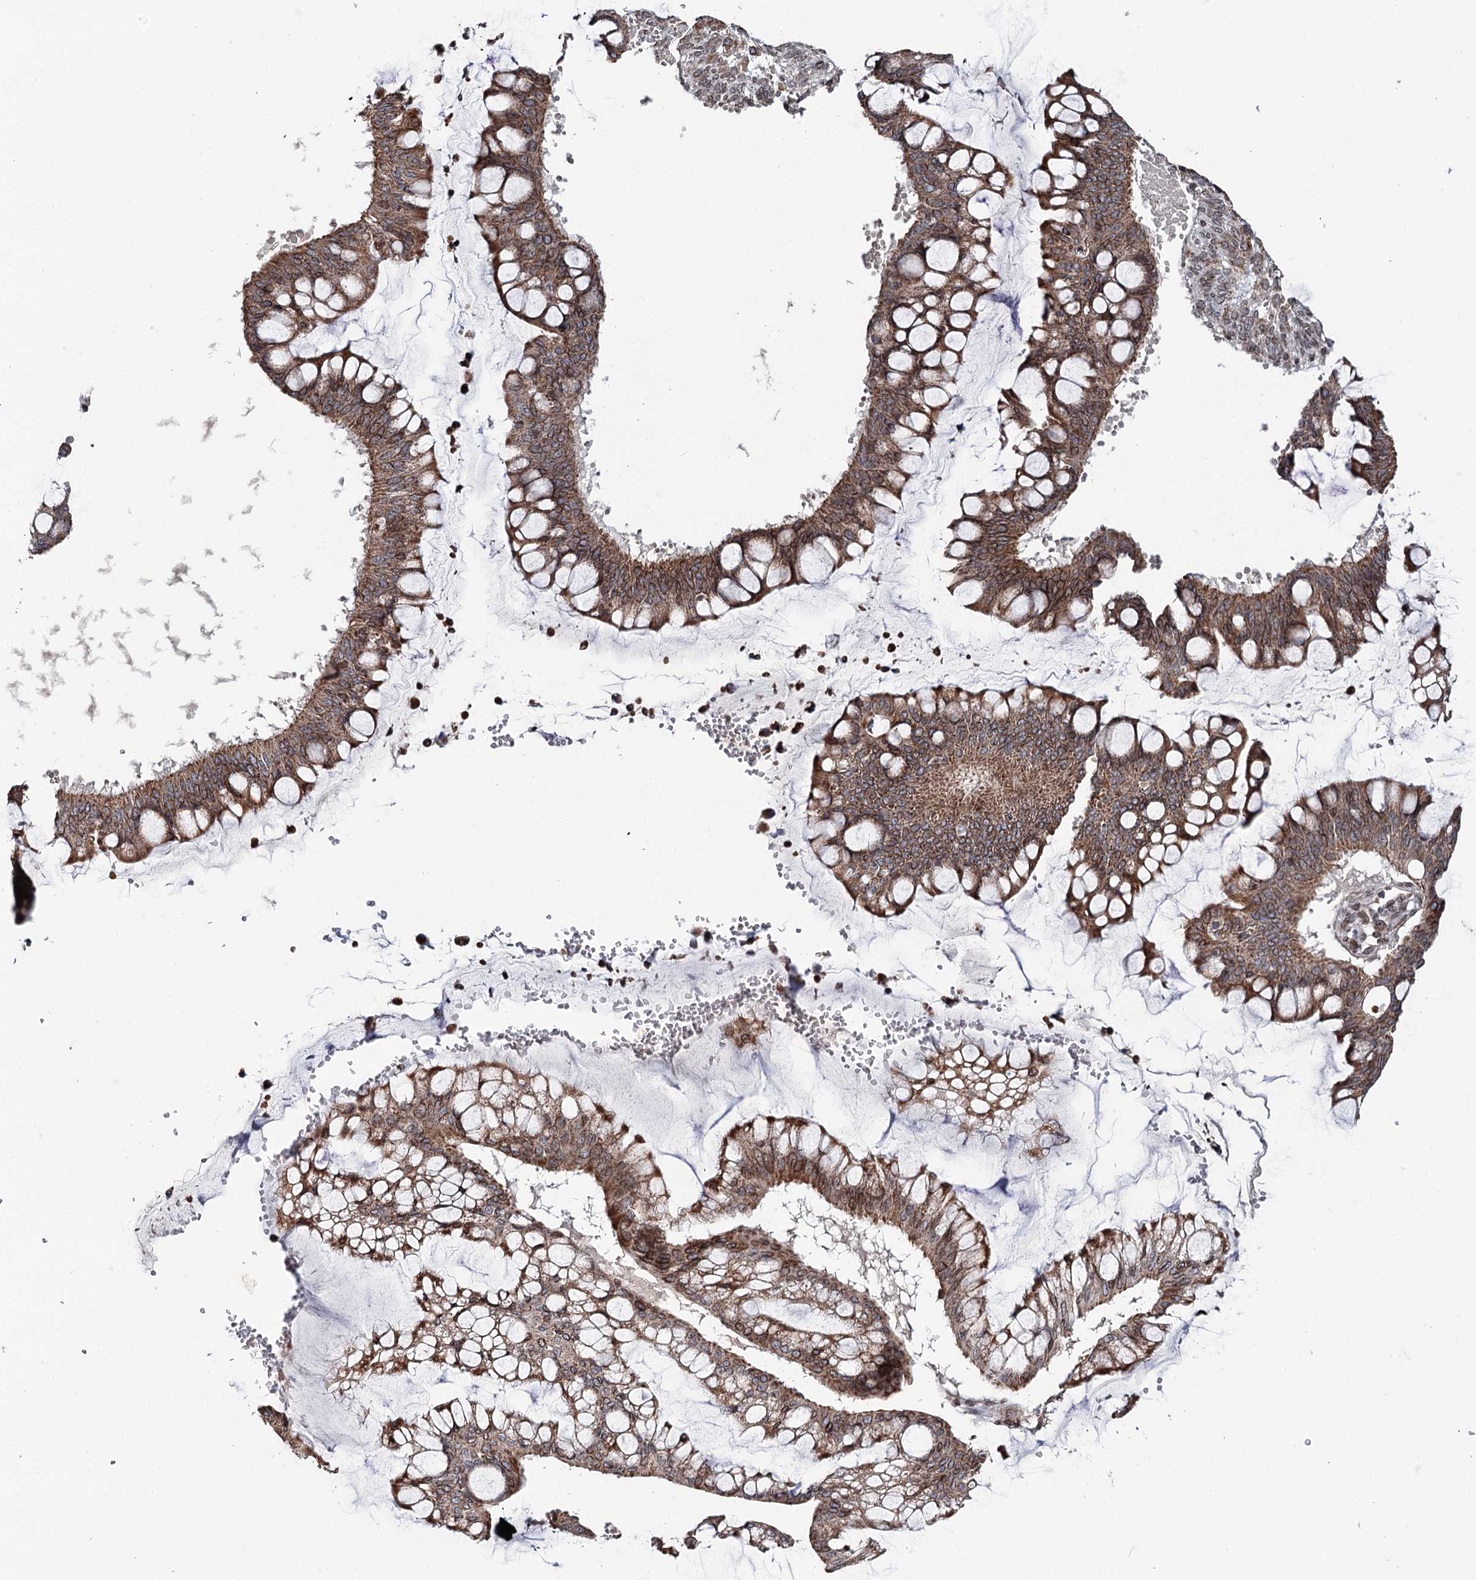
{"staining": {"intensity": "moderate", "quantity": ">75%", "location": "cytoplasmic/membranous"}, "tissue": "ovarian cancer", "cell_type": "Tumor cells", "image_type": "cancer", "snomed": [{"axis": "morphology", "description": "Cystadenocarcinoma, mucinous, NOS"}, {"axis": "topography", "description": "Ovary"}], "caption": "Immunohistochemical staining of human ovarian mucinous cystadenocarcinoma reveals medium levels of moderate cytoplasmic/membranous expression in about >75% of tumor cells.", "gene": "CFAP46", "patient": {"sex": "female", "age": 73}}